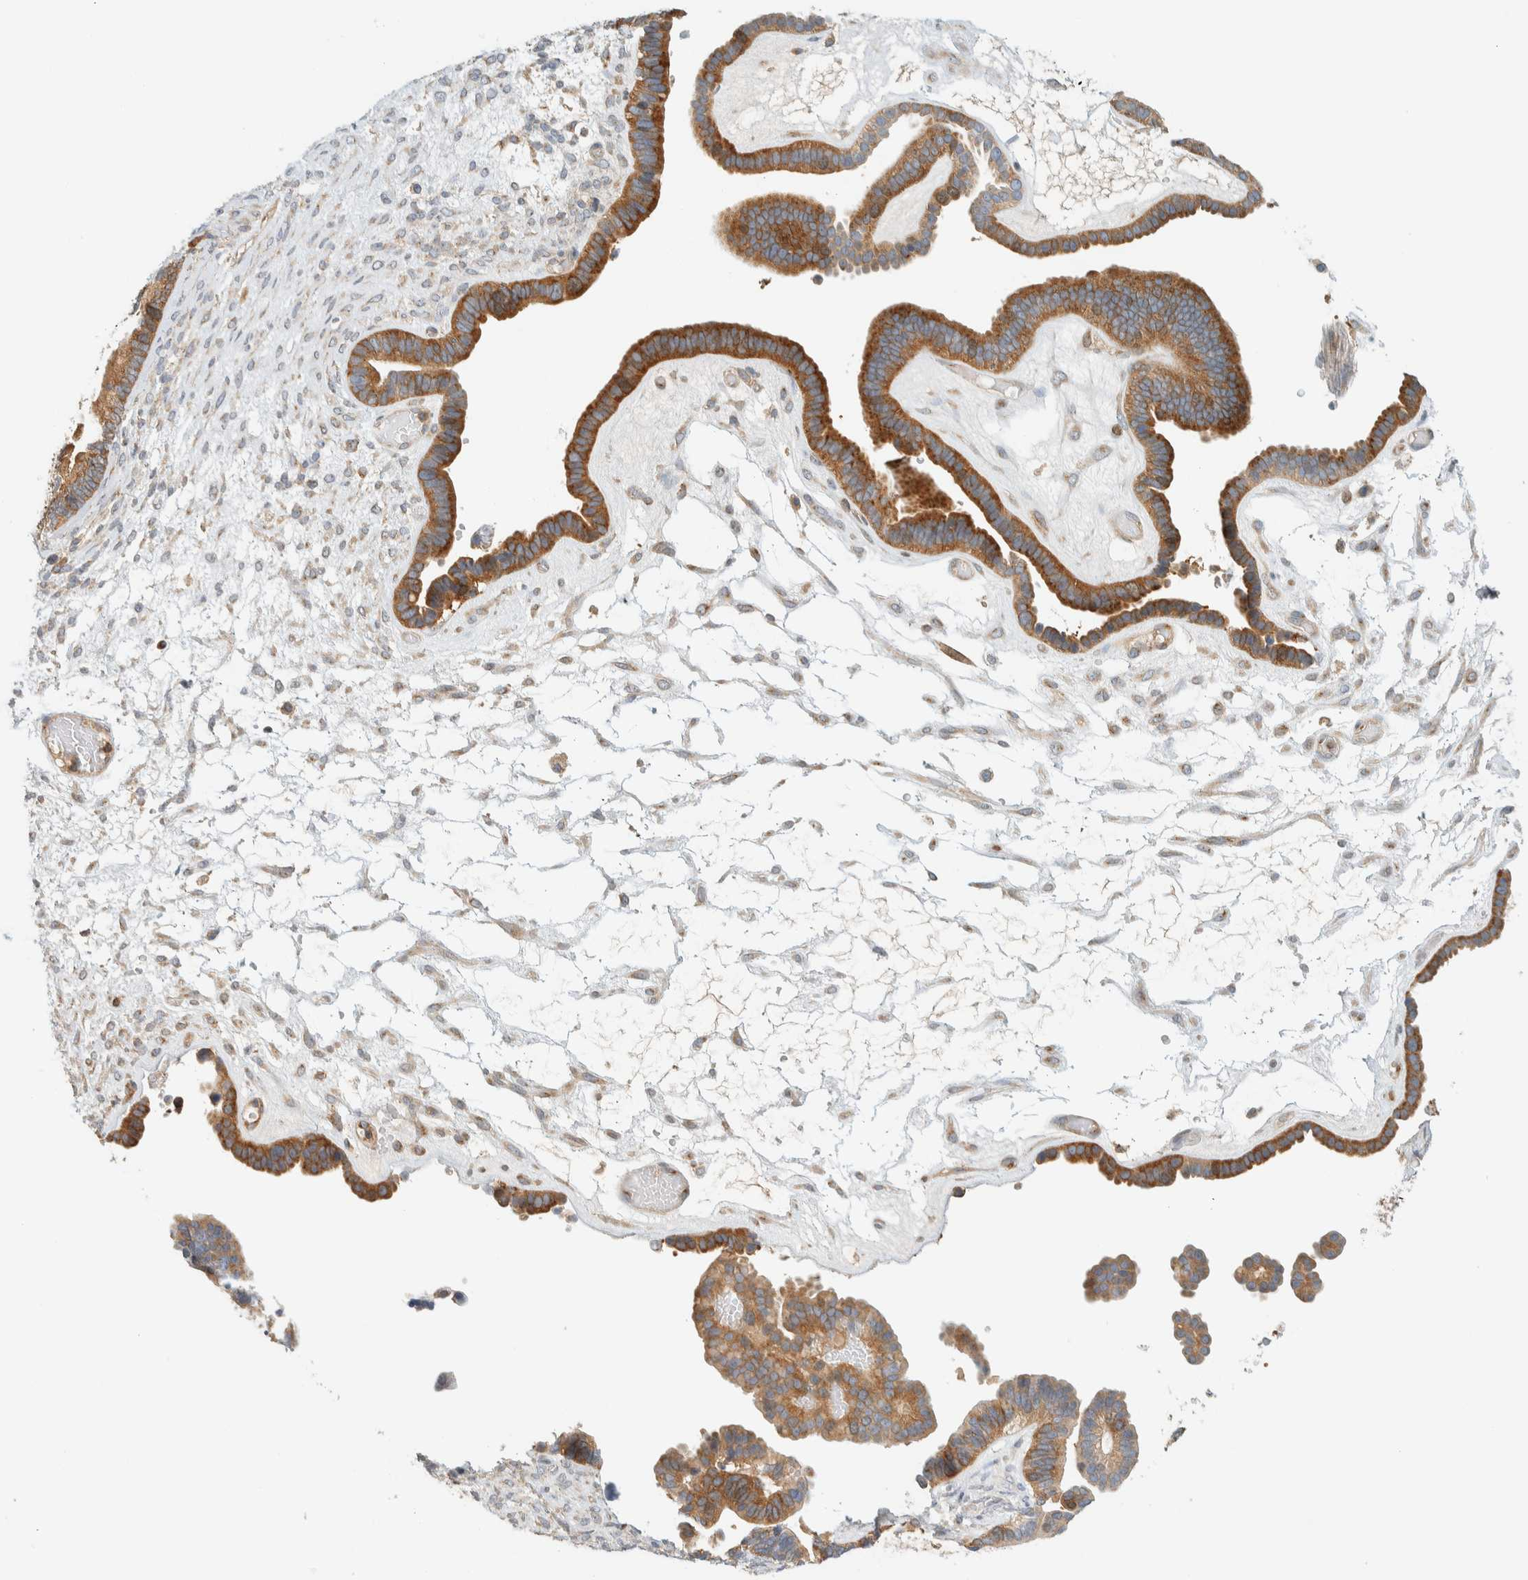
{"staining": {"intensity": "moderate", "quantity": ">75%", "location": "cytoplasmic/membranous"}, "tissue": "ovarian cancer", "cell_type": "Tumor cells", "image_type": "cancer", "snomed": [{"axis": "morphology", "description": "Cystadenocarcinoma, serous, NOS"}, {"axis": "topography", "description": "Ovary"}], "caption": "Immunohistochemical staining of ovarian serous cystadenocarcinoma demonstrates medium levels of moderate cytoplasmic/membranous positivity in approximately >75% of tumor cells.", "gene": "ARFGEF1", "patient": {"sex": "female", "age": 56}}